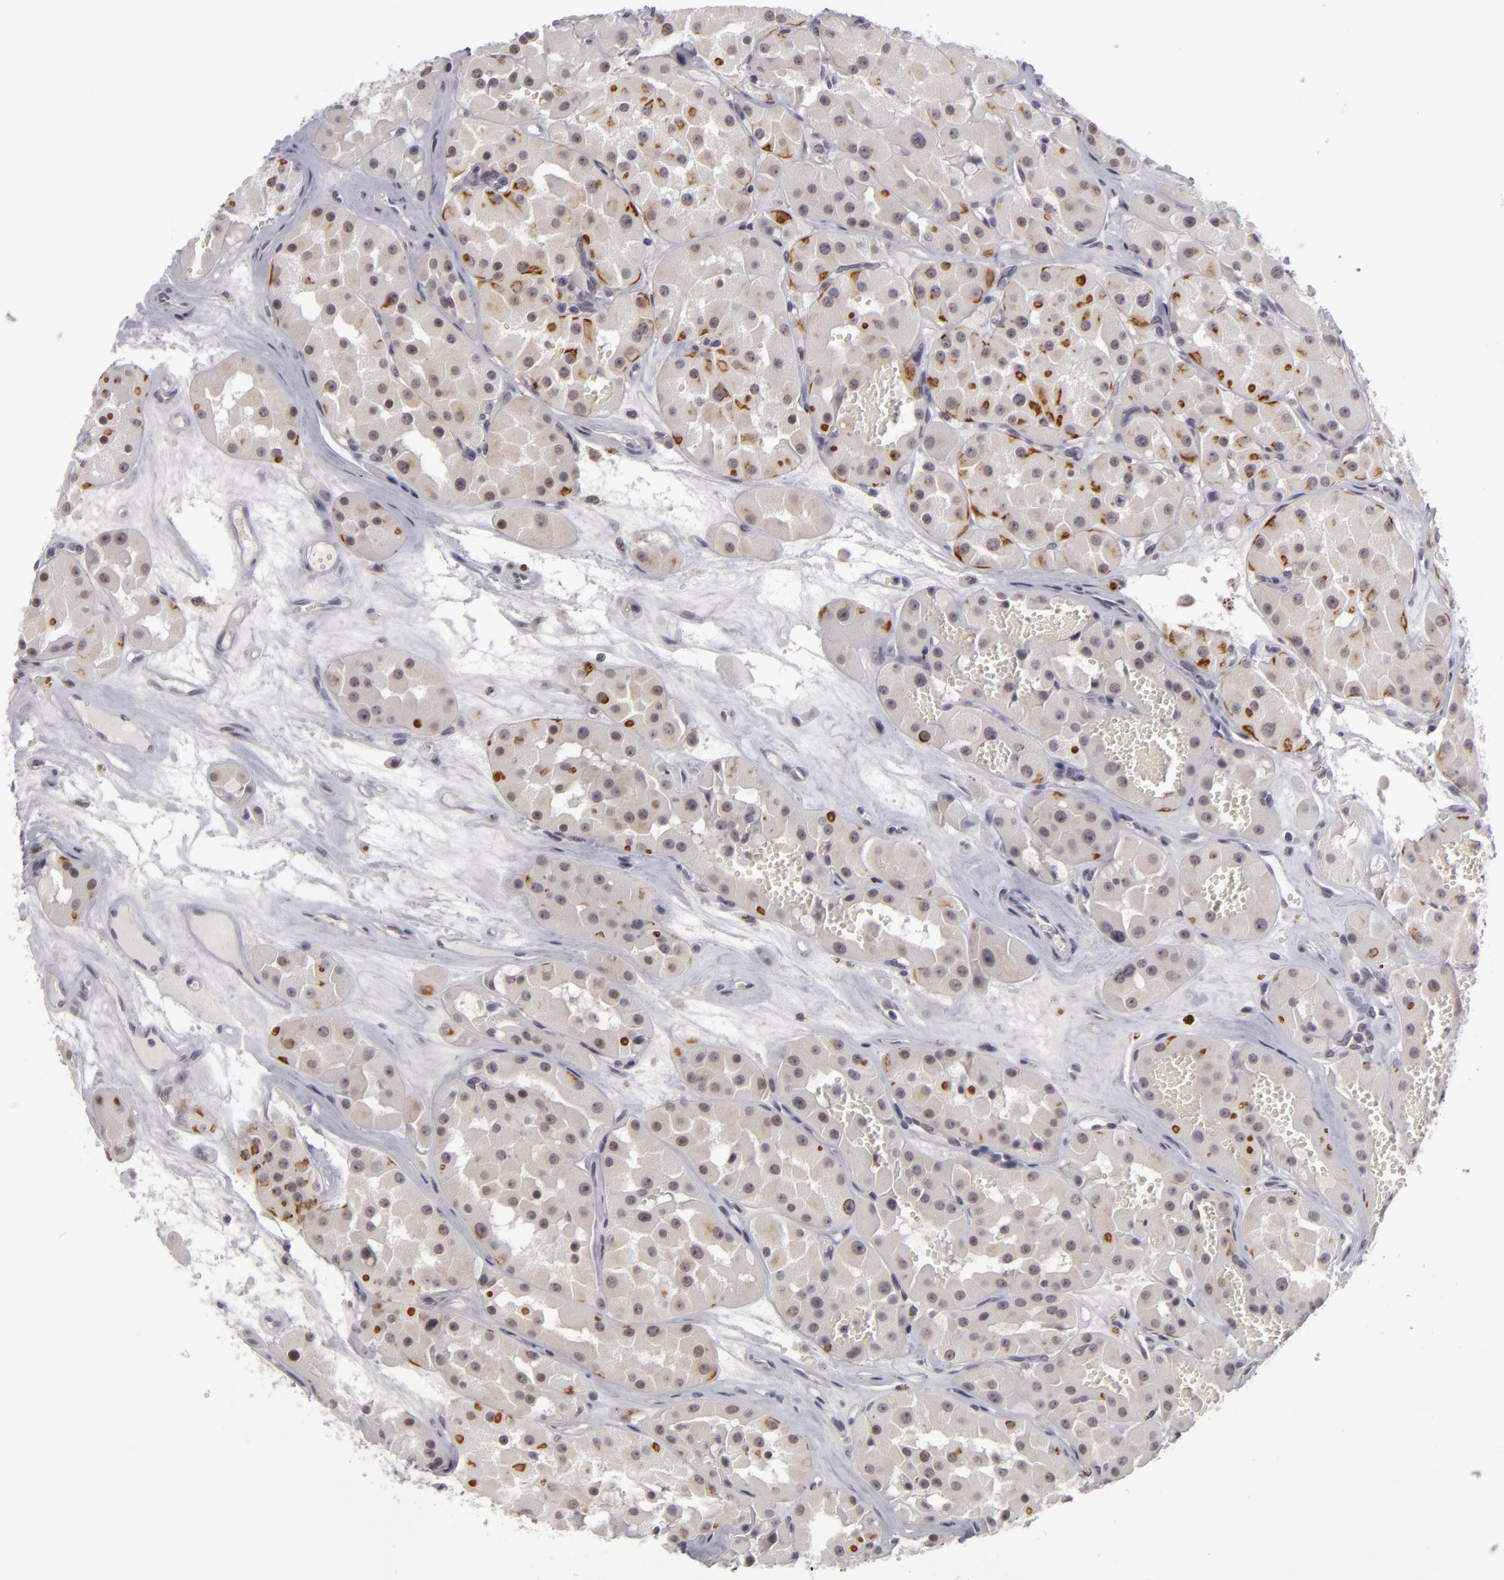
{"staining": {"intensity": "moderate", "quantity": "25%-75%", "location": "cytoplasmic/membranous,nuclear"}, "tissue": "renal cancer", "cell_type": "Tumor cells", "image_type": "cancer", "snomed": [{"axis": "morphology", "description": "Adenocarcinoma, uncertain malignant potential"}, {"axis": "topography", "description": "Kidney"}], "caption": "A high-resolution photomicrograph shows immunohistochemistry staining of renal cancer, which displays moderate cytoplasmic/membranous and nuclear staining in approximately 25%-75% of tumor cells. (IHC, brightfield microscopy, high magnification).", "gene": "ZNF205", "patient": {"sex": "male", "age": 63}}